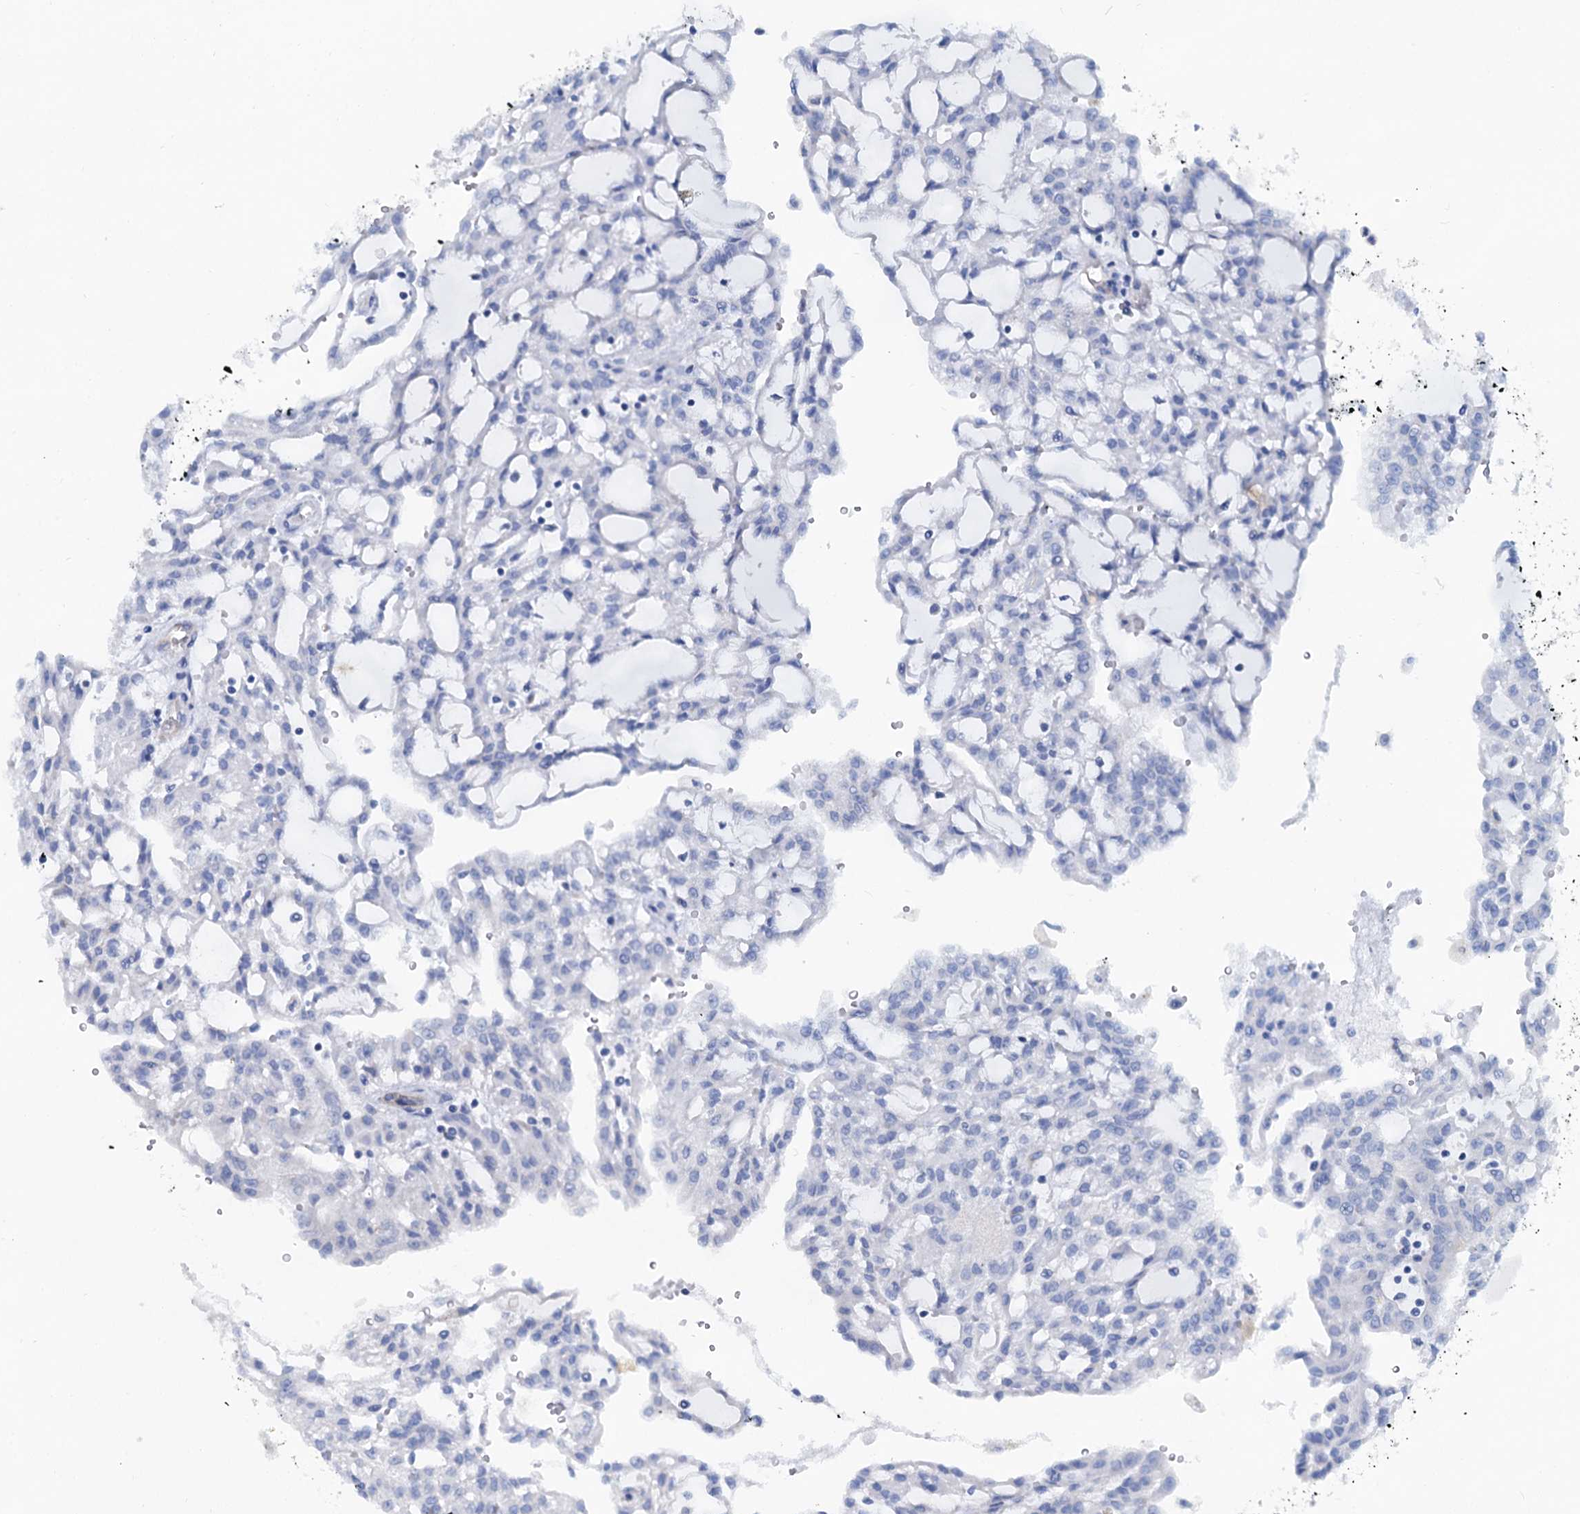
{"staining": {"intensity": "negative", "quantity": "none", "location": "none"}, "tissue": "renal cancer", "cell_type": "Tumor cells", "image_type": "cancer", "snomed": [{"axis": "morphology", "description": "Adenocarcinoma, NOS"}, {"axis": "topography", "description": "Kidney"}], "caption": "Tumor cells show no significant staining in renal adenocarcinoma.", "gene": "SLC1A3", "patient": {"sex": "male", "age": 63}}